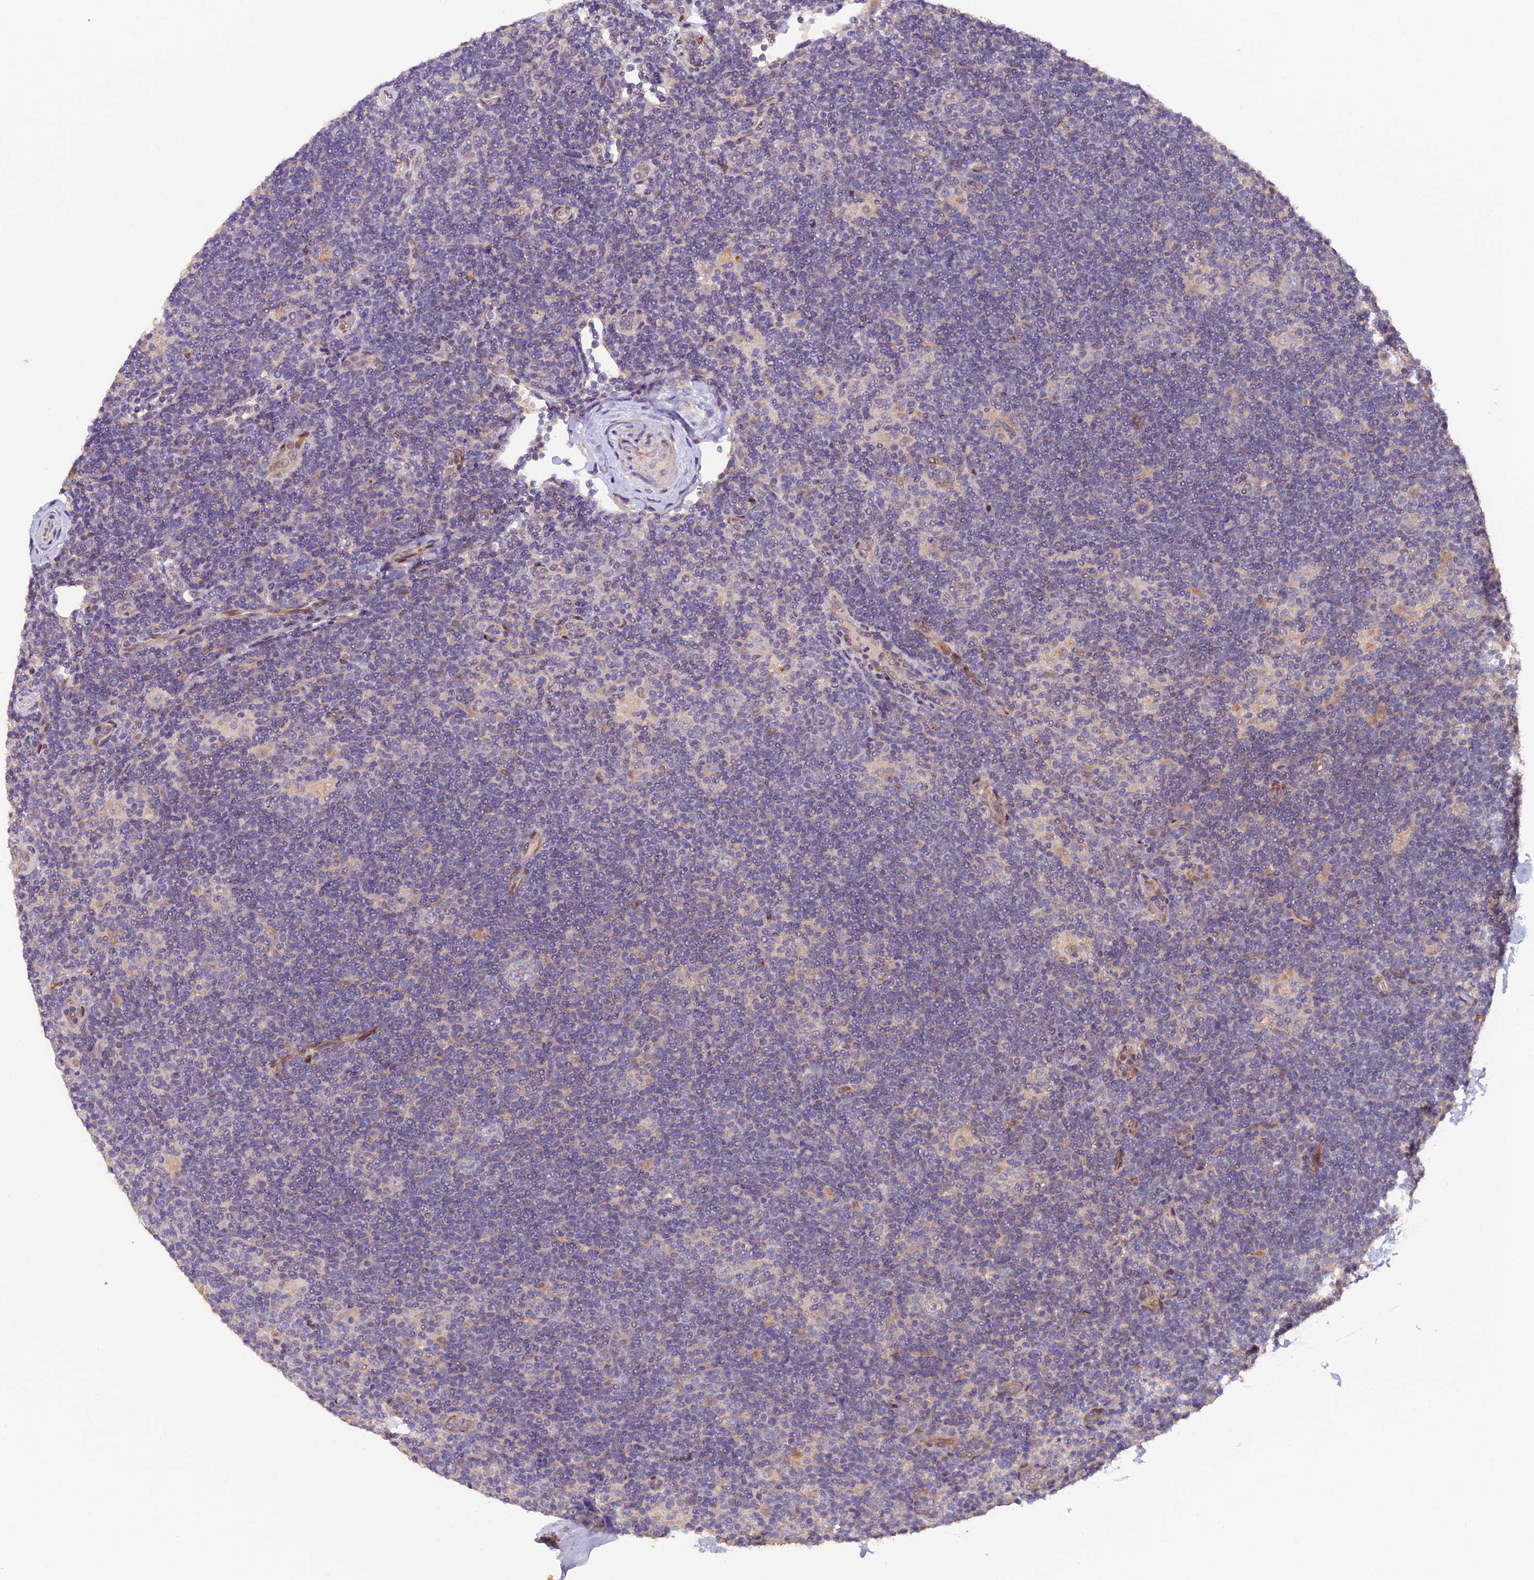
{"staining": {"intensity": "negative", "quantity": "none", "location": "none"}, "tissue": "lymphoma", "cell_type": "Tumor cells", "image_type": "cancer", "snomed": [{"axis": "morphology", "description": "Hodgkin's disease, NOS"}, {"axis": "topography", "description": "Lymph node"}], "caption": "Protein analysis of Hodgkin's disease demonstrates no significant staining in tumor cells.", "gene": "NCK2", "patient": {"sex": "female", "age": 57}}